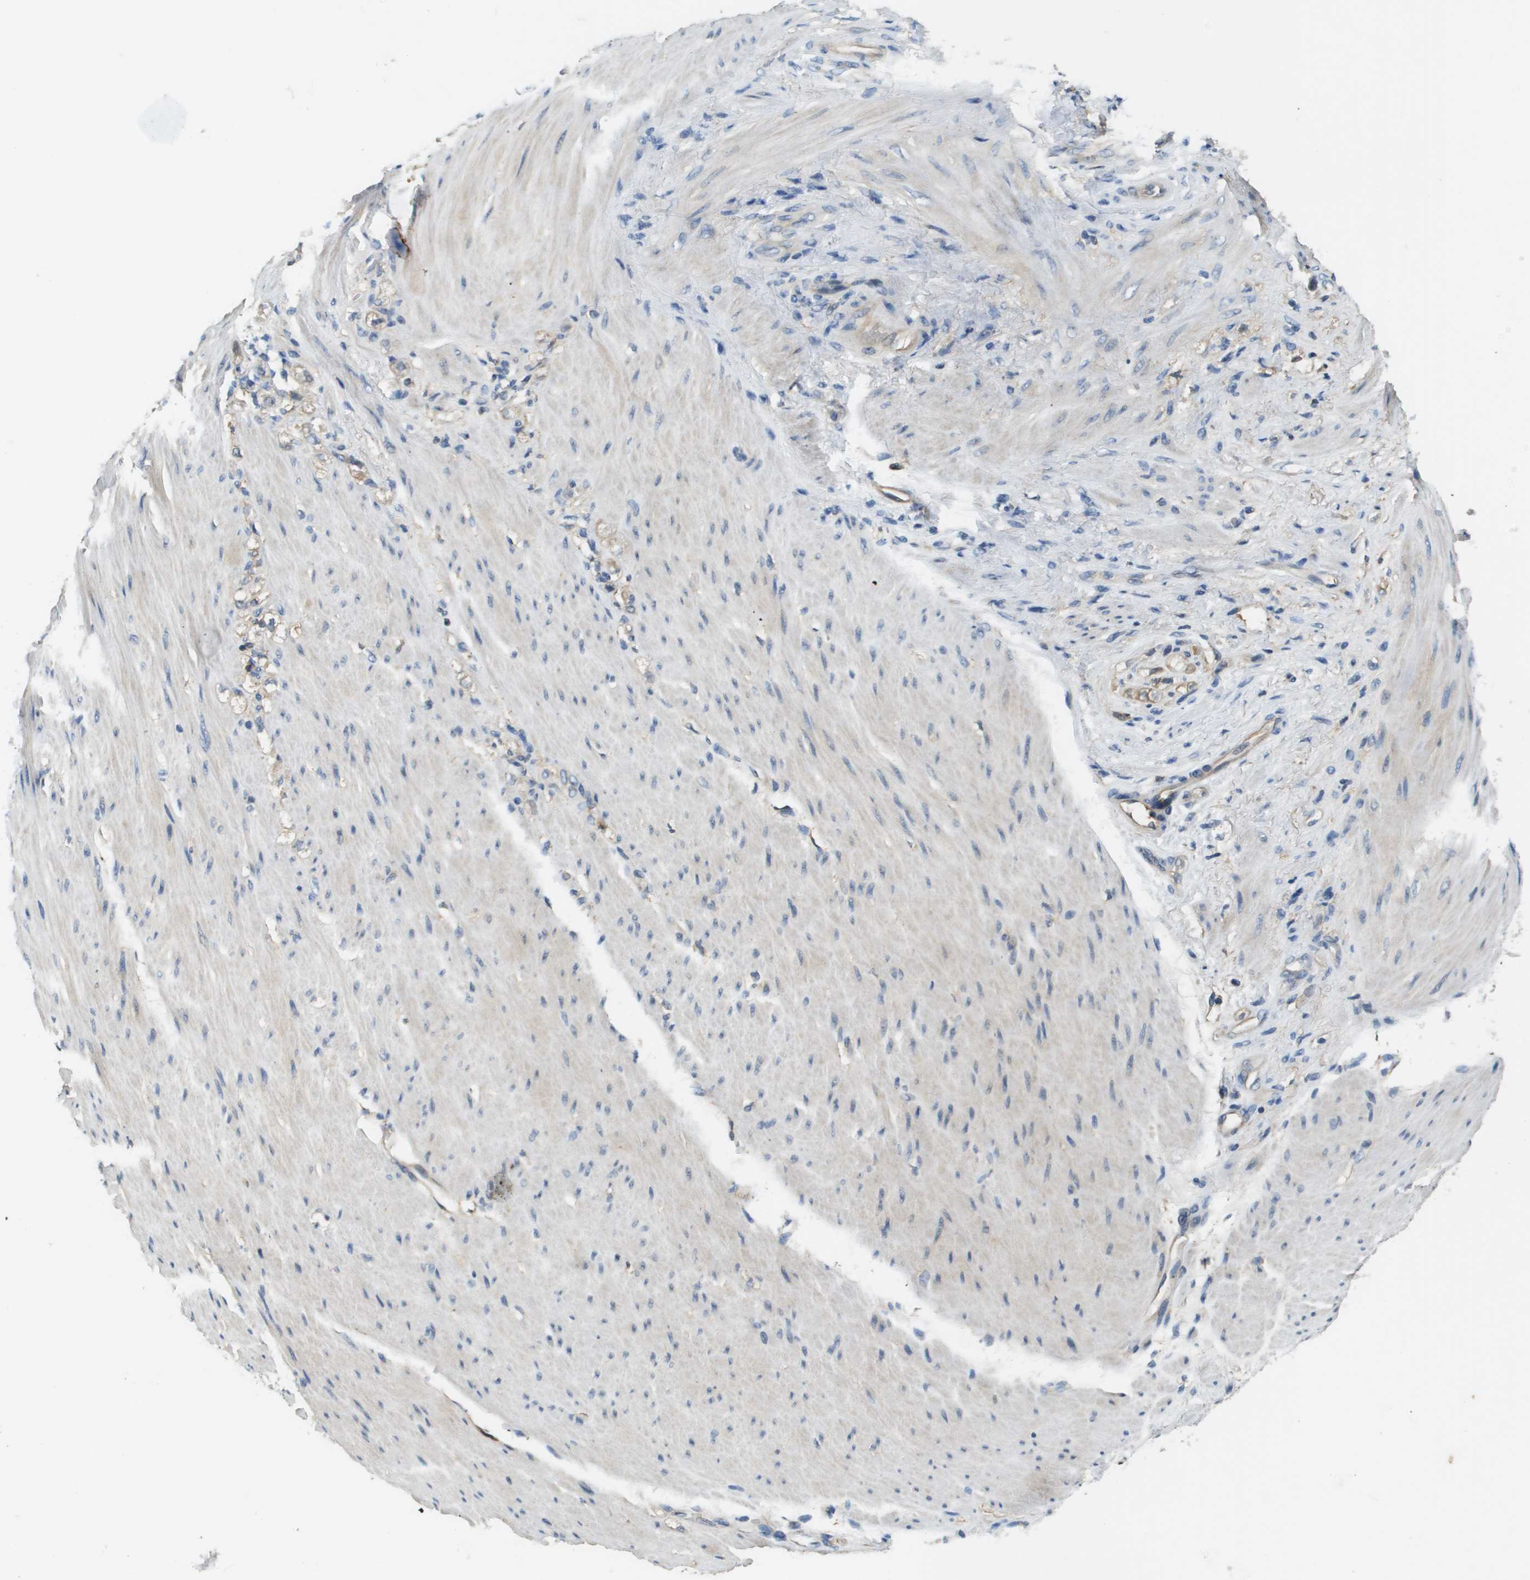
{"staining": {"intensity": "weak", "quantity": "<25%", "location": "cytoplasmic/membranous"}, "tissue": "stomach cancer", "cell_type": "Tumor cells", "image_type": "cancer", "snomed": [{"axis": "morphology", "description": "Adenocarcinoma, NOS"}, {"axis": "topography", "description": "Stomach"}], "caption": "Stomach adenocarcinoma was stained to show a protein in brown. There is no significant staining in tumor cells.", "gene": "SLC16A3", "patient": {"sex": "male", "age": 82}}